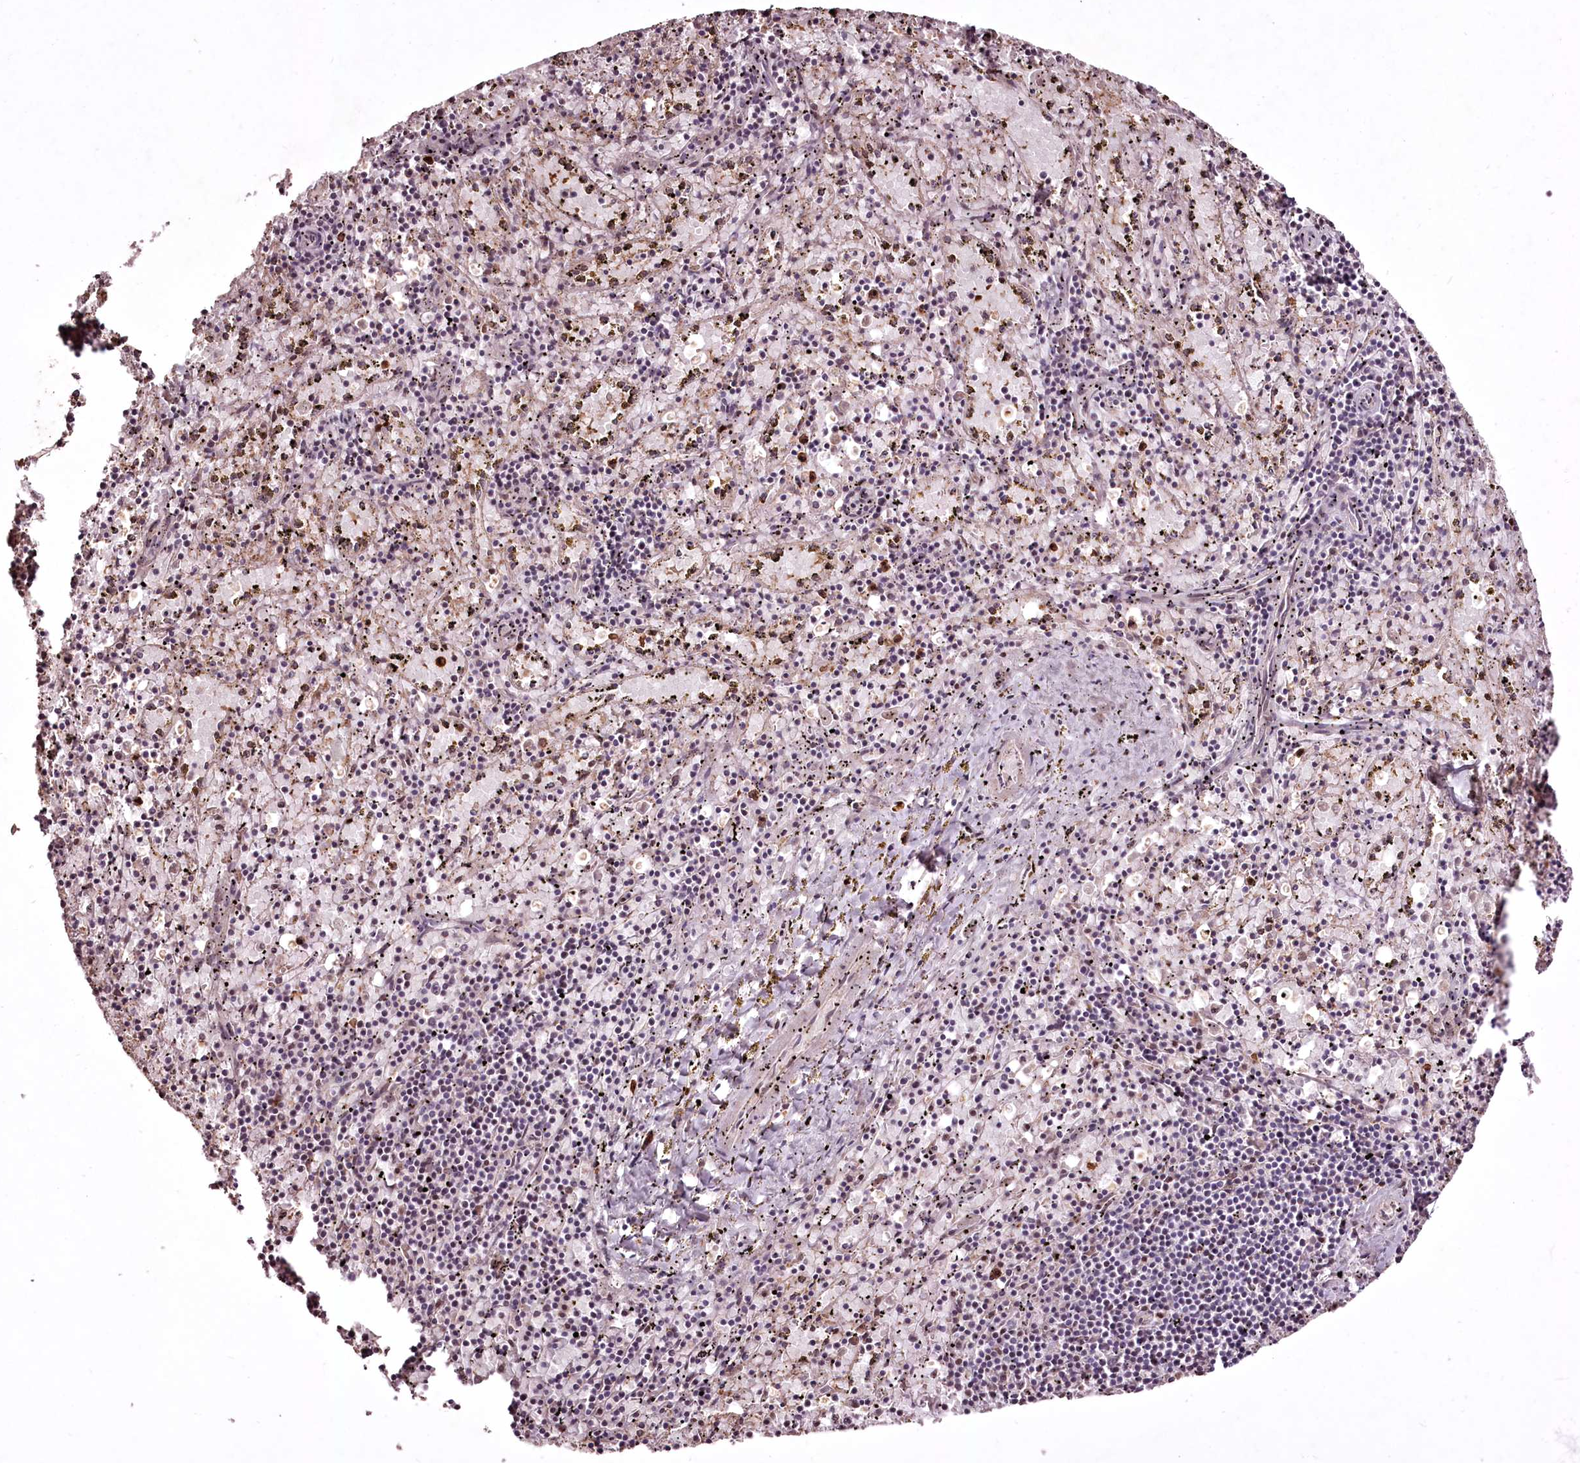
{"staining": {"intensity": "negative", "quantity": "none", "location": "none"}, "tissue": "spleen", "cell_type": "Cells in red pulp", "image_type": "normal", "snomed": [{"axis": "morphology", "description": "Normal tissue, NOS"}, {"axis": "topography", "description": "Spleen"}], "caption": "Immunohistochemistry (IHC) of unremarkable human spleen shows no expression in cells in red pulp.", "gene": "ADRA1D", "patient": {"sex": "male", "age": 11}}